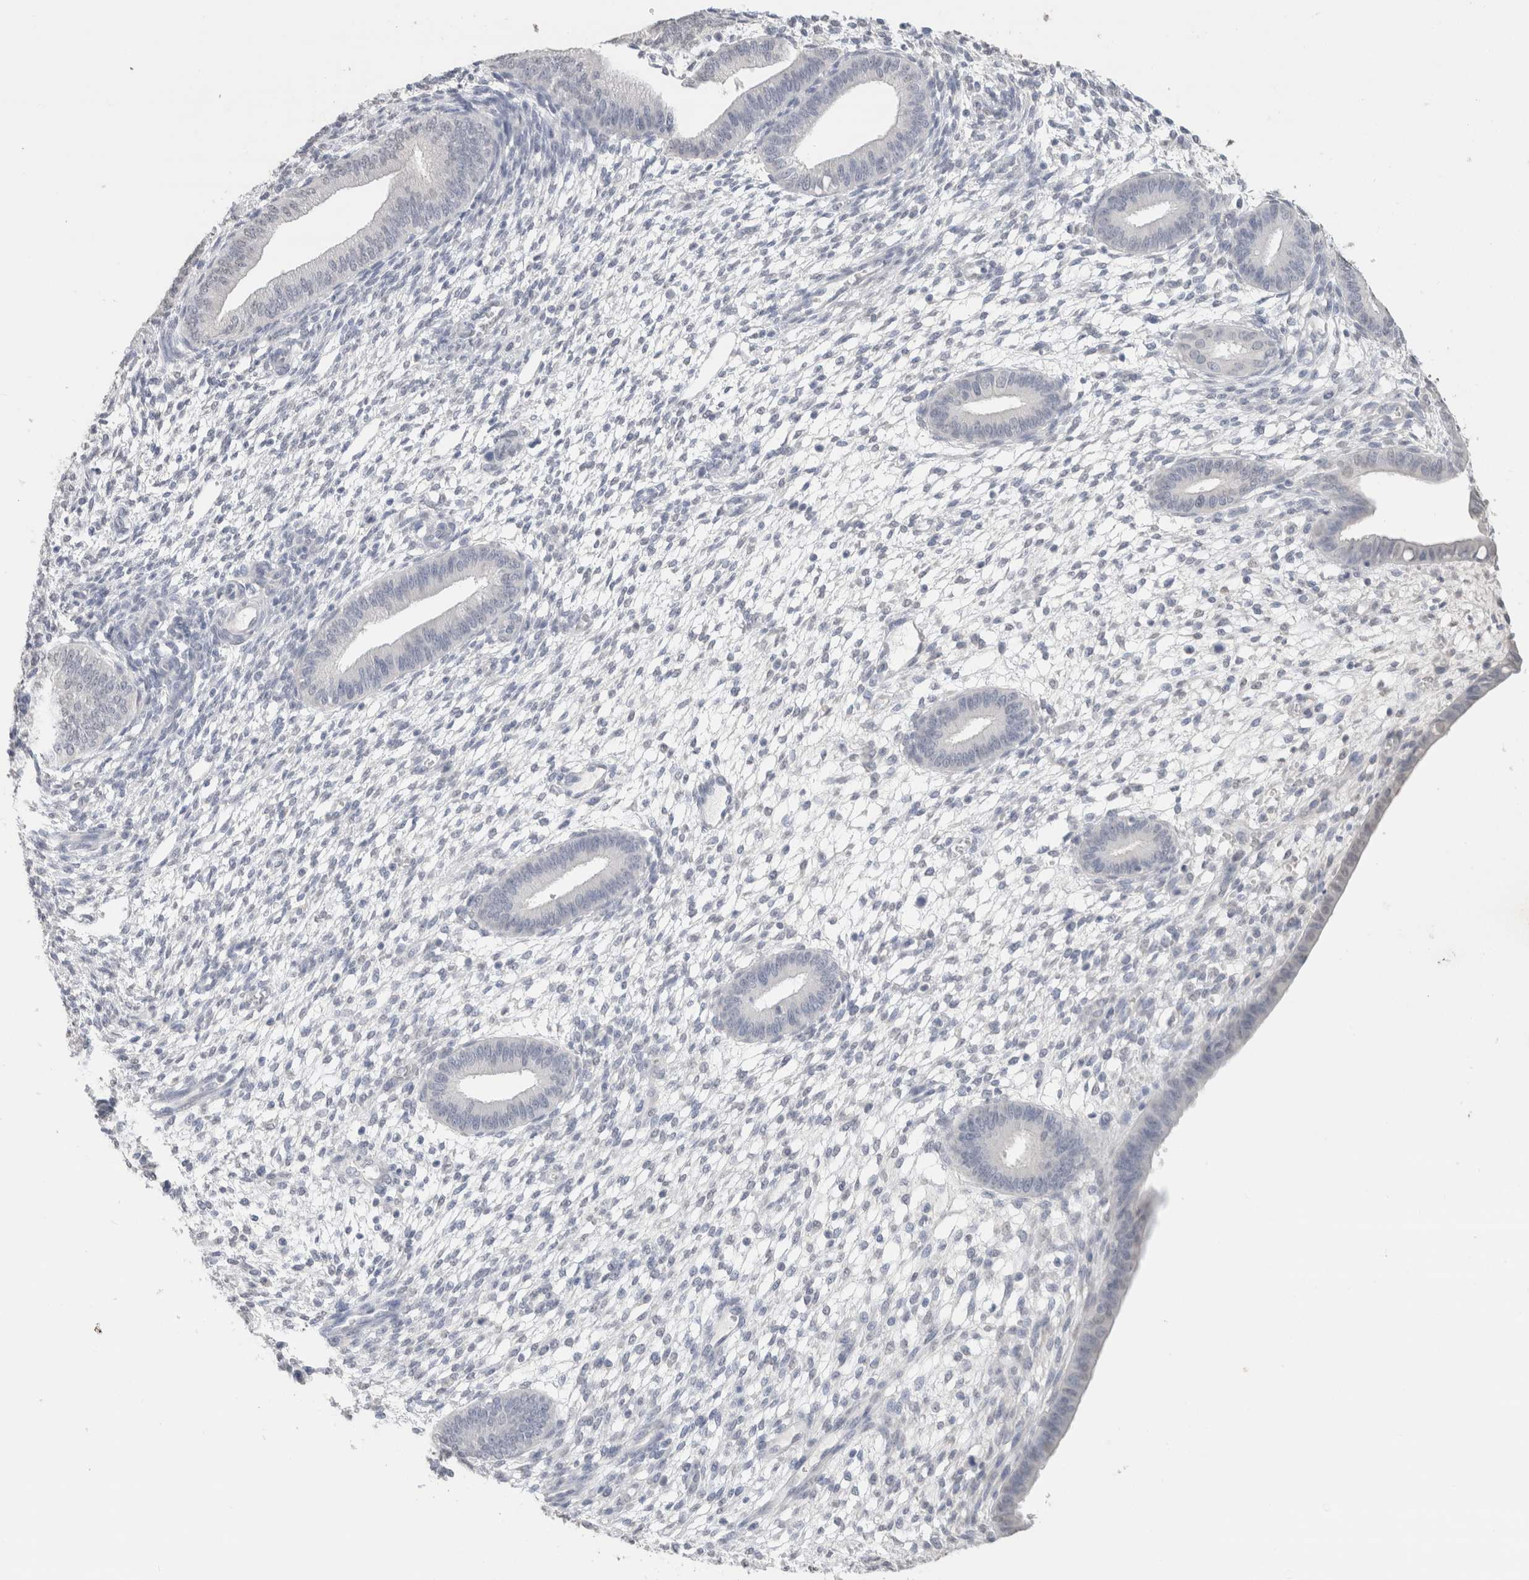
{"staining": {"intensity": "negative", "quantity": "none", "location": "none"}, "tissue": "endometrium", "cell_type": "Cells in endometrial stroma", "image_type": "normal", "snomed": [{"axis": "morphology", "description": "Normal tissue, NOS"}, {"axis": "topography", "description": "Endometrium"}], "caption": "A micrograph of endometrium stained for a protein exhibits no brown staining in cells in endometrial stroma.", "gene": "CD80", "patient": {"sex": "female", "age": 46}}